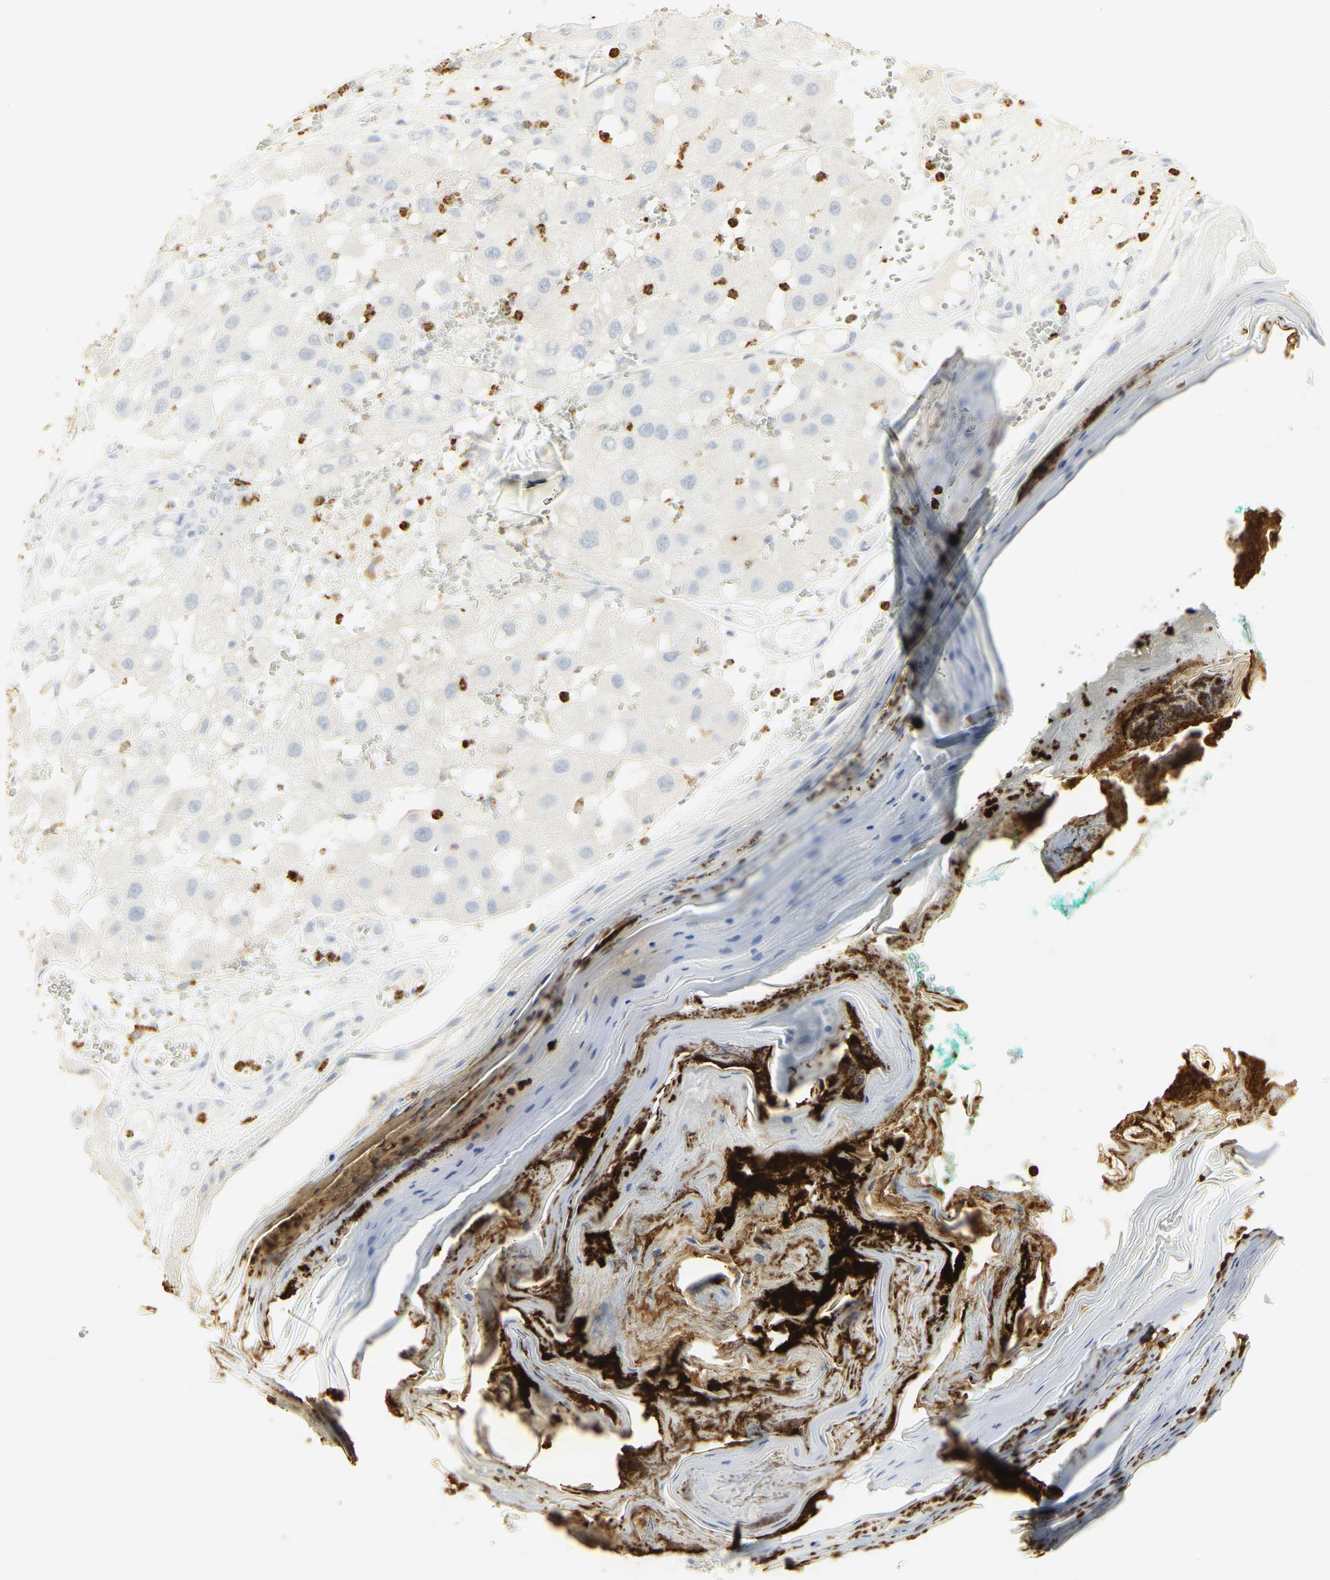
{"staining": {"intensity": "negative", "quantity": "none", "location": "none"}, "tissue": "melanoma", "cell_type": "Tumor cells", "image_type": "cancer", "snomed": [{"axis": "morphology", "description": "Malignant melanoma, NOS"}, {"axis": "topography", "description": "Skin"}], "caption": "This is an immunohistochemistry image of human melanoma. There is no expression in tumor cells.", "gene": "MPO", "patient": {"sex": "female", "age": 81}}